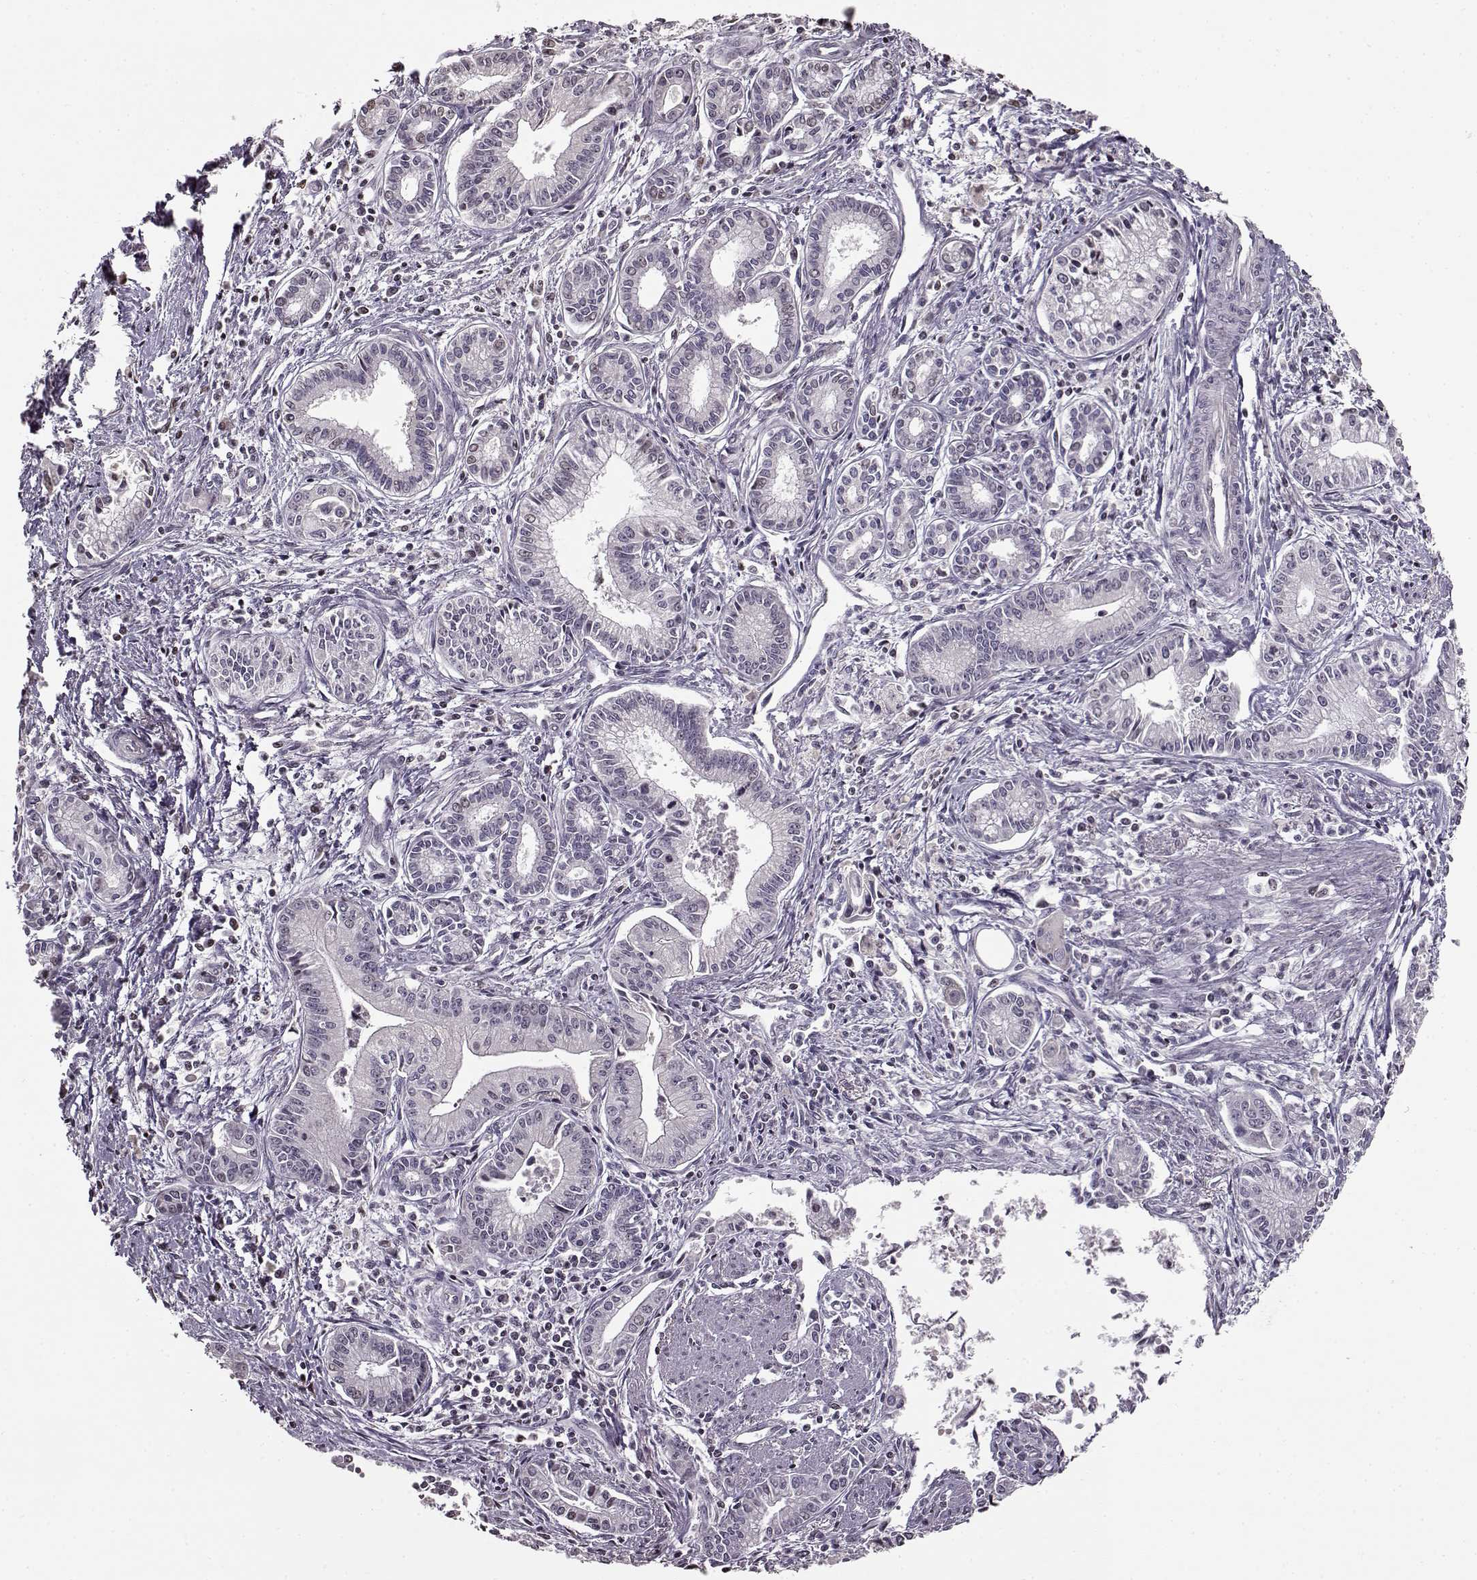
{"staining": {"intensity": "negative", "quantity": "none", "location": "none"}, "tissue": "pancreatic cancer", "cell_type": "Tumor cells", "image_type": "cancer", "snomed": [{"axis": "morphology", "description": "Adenocarcinoma, NOS"}, {"axis": "topography", "description": "Pancreas"}], "caption": "DAB (3,3'-diaminobenzidine) immunohistochemical staining of pancreatic cancer exhibits no significant staining in tumor cells. Nuclei are stained in blue.", "gene": "FSHB", "patient": {"sex": "female", "age": 65}}